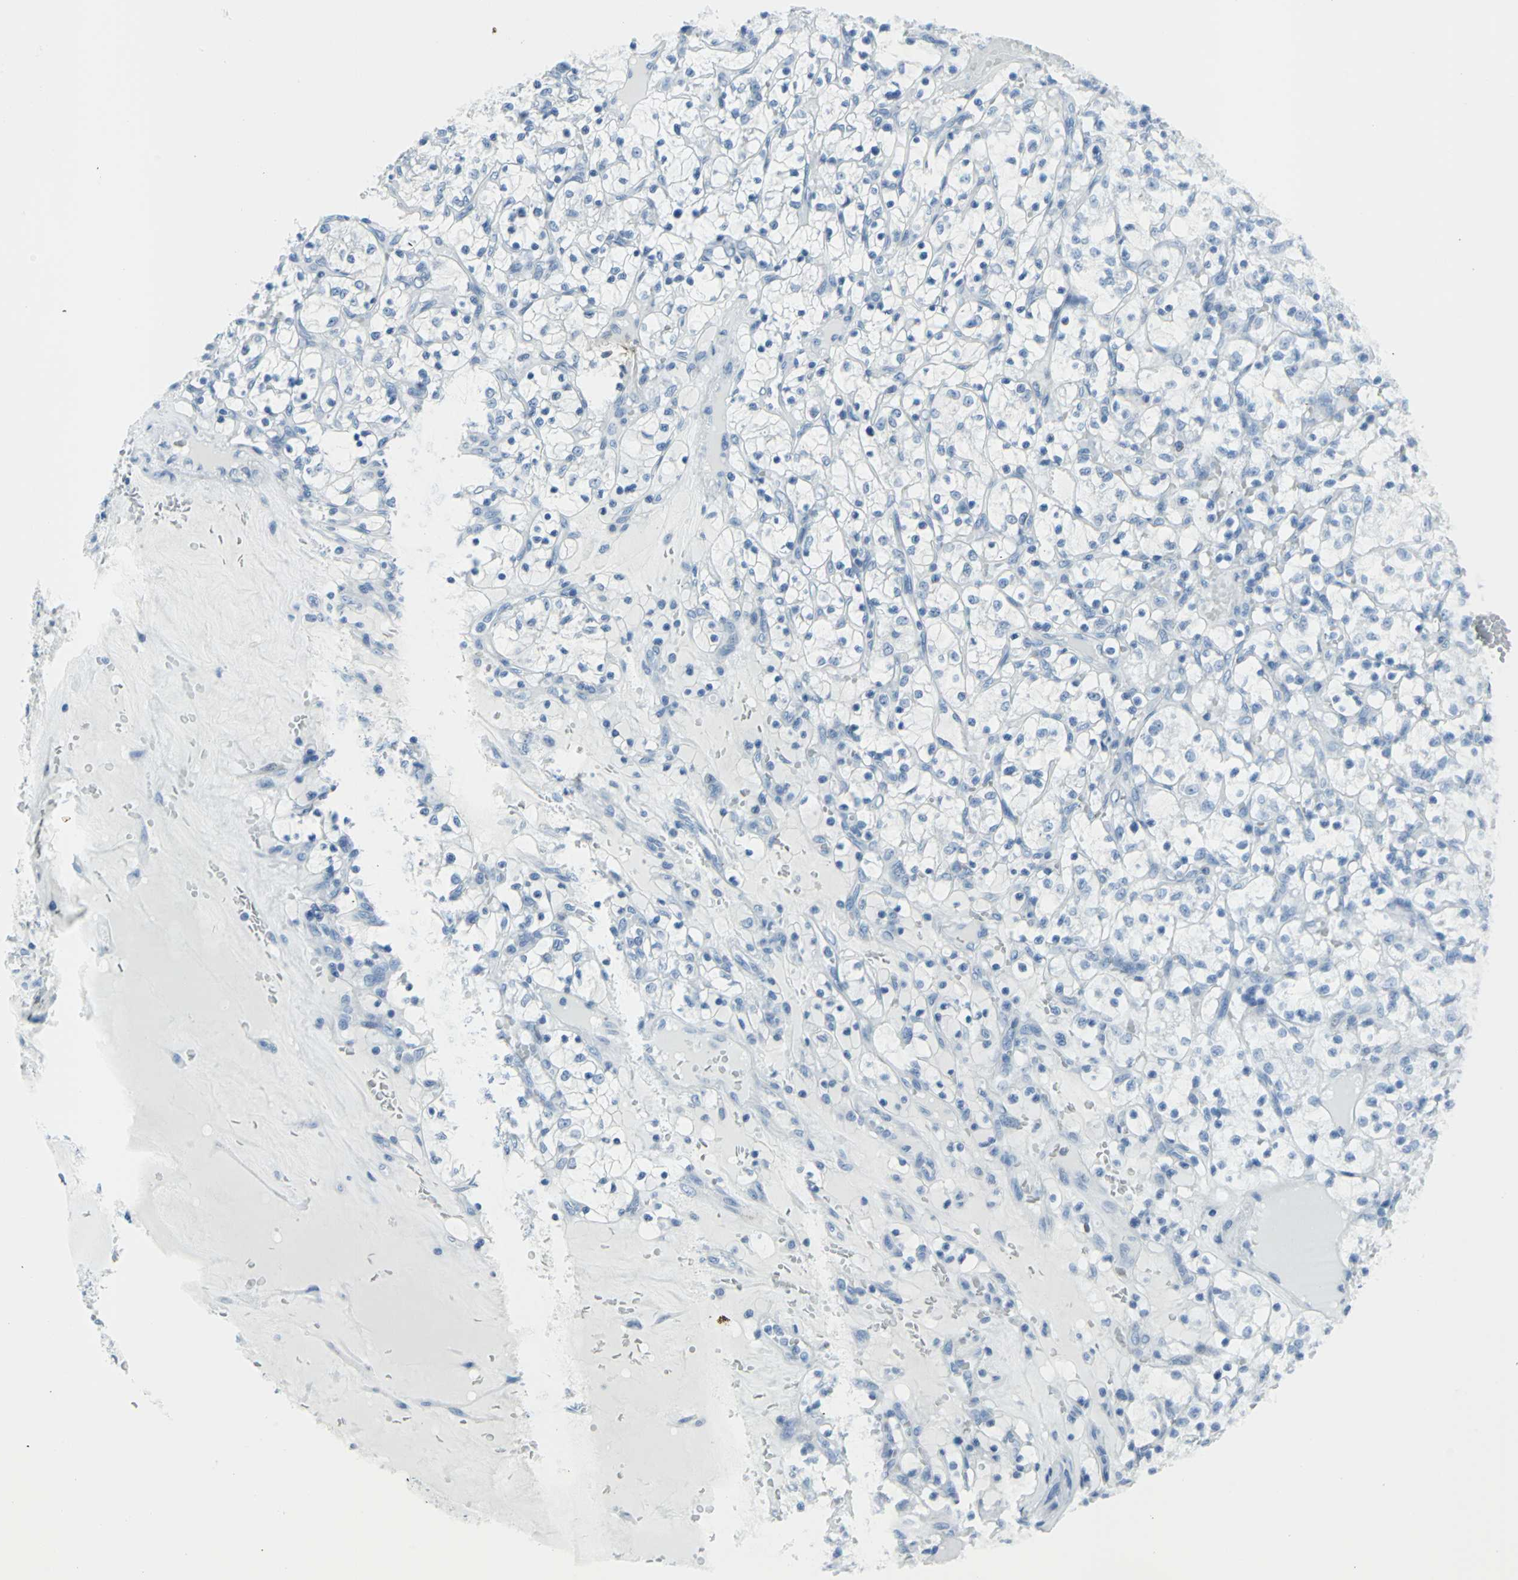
{"staining": {"intensity": "negative", "quantity": "none", "location": "none"}, "tissue": "renal cancer", "cell_type": "Tumor cells", "image_type": "cancer", "snomed": [{"axis": "morphology", "description": "Adenocarcinoma, NOS"}, {"axis": "topography", "description": "Kidney"}], "caption": "Immunohistochemical staining of human renal cancer (adenocarcinoma) exhibits no significant expression in tumor cells.", "gene": "DNAI2", "patient": {"sex": "female", "age": 69}}